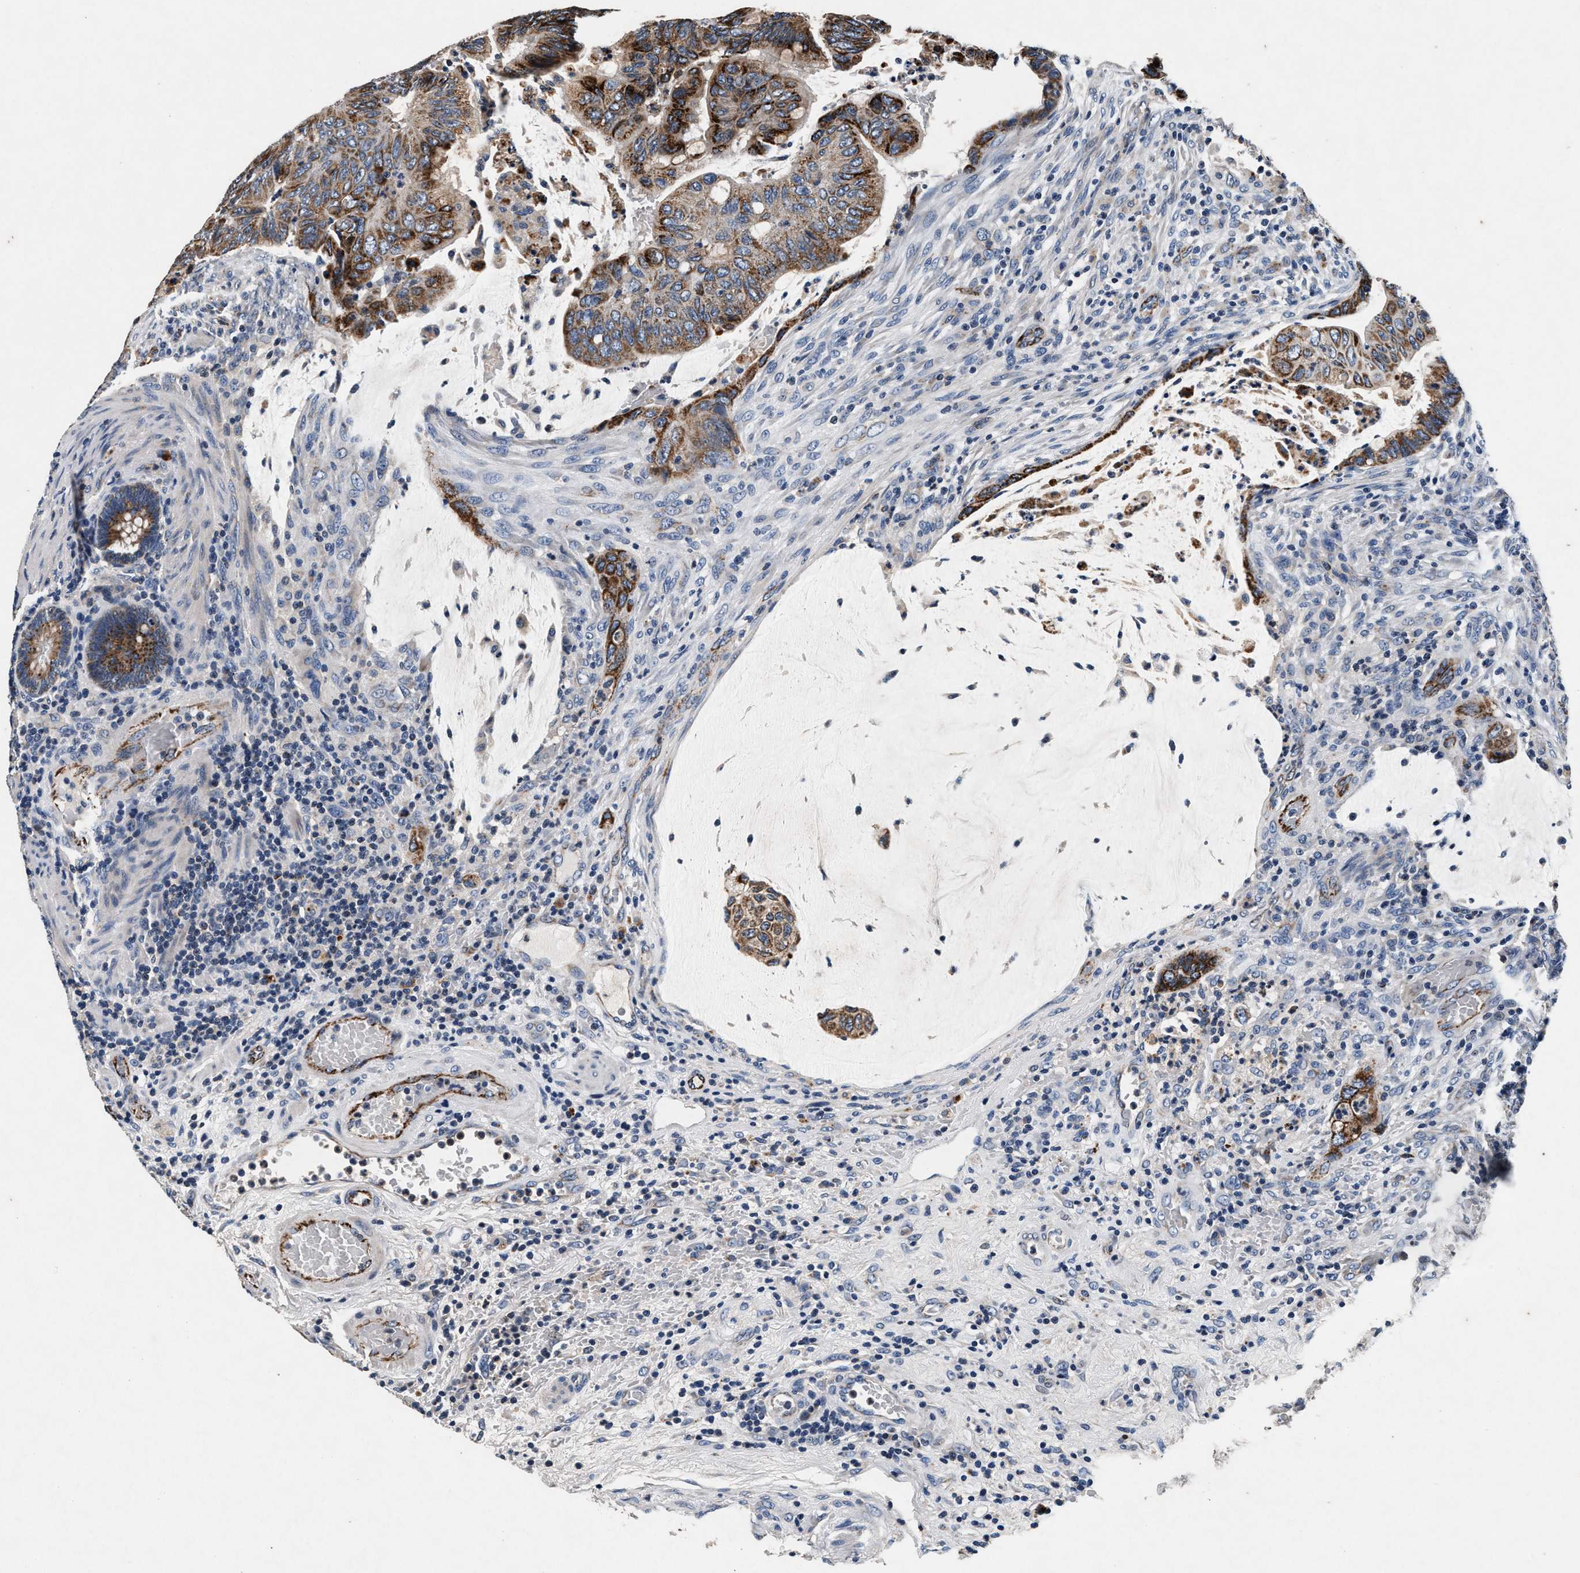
{"staining": {"intensity": "strong", "quantity": ">75%", "location": "cytoplasmic/membranous"}, "tissue": "colorectal cancer", "cell_type": "Tumor cells", "image_type": "cancer", "snomed": [{"axis": "morphology", "description": "Normal tissue, NOS"}, {"axis": "morphology", "description": "Adenocarcinoma, NOS"}, {"axis": "topography", "description": "Rectum"}, {"axis": "topography", "description": "Peripheral nerve tissue"}], "caption": "The photomicrograph displays a brown stain indicating the presence of a protein in the cytoplasmic/membranous of tumor cells in colorectal cancer.", "gene": "PKD2L1", "patient": {"sex": "male", "age": 92}}